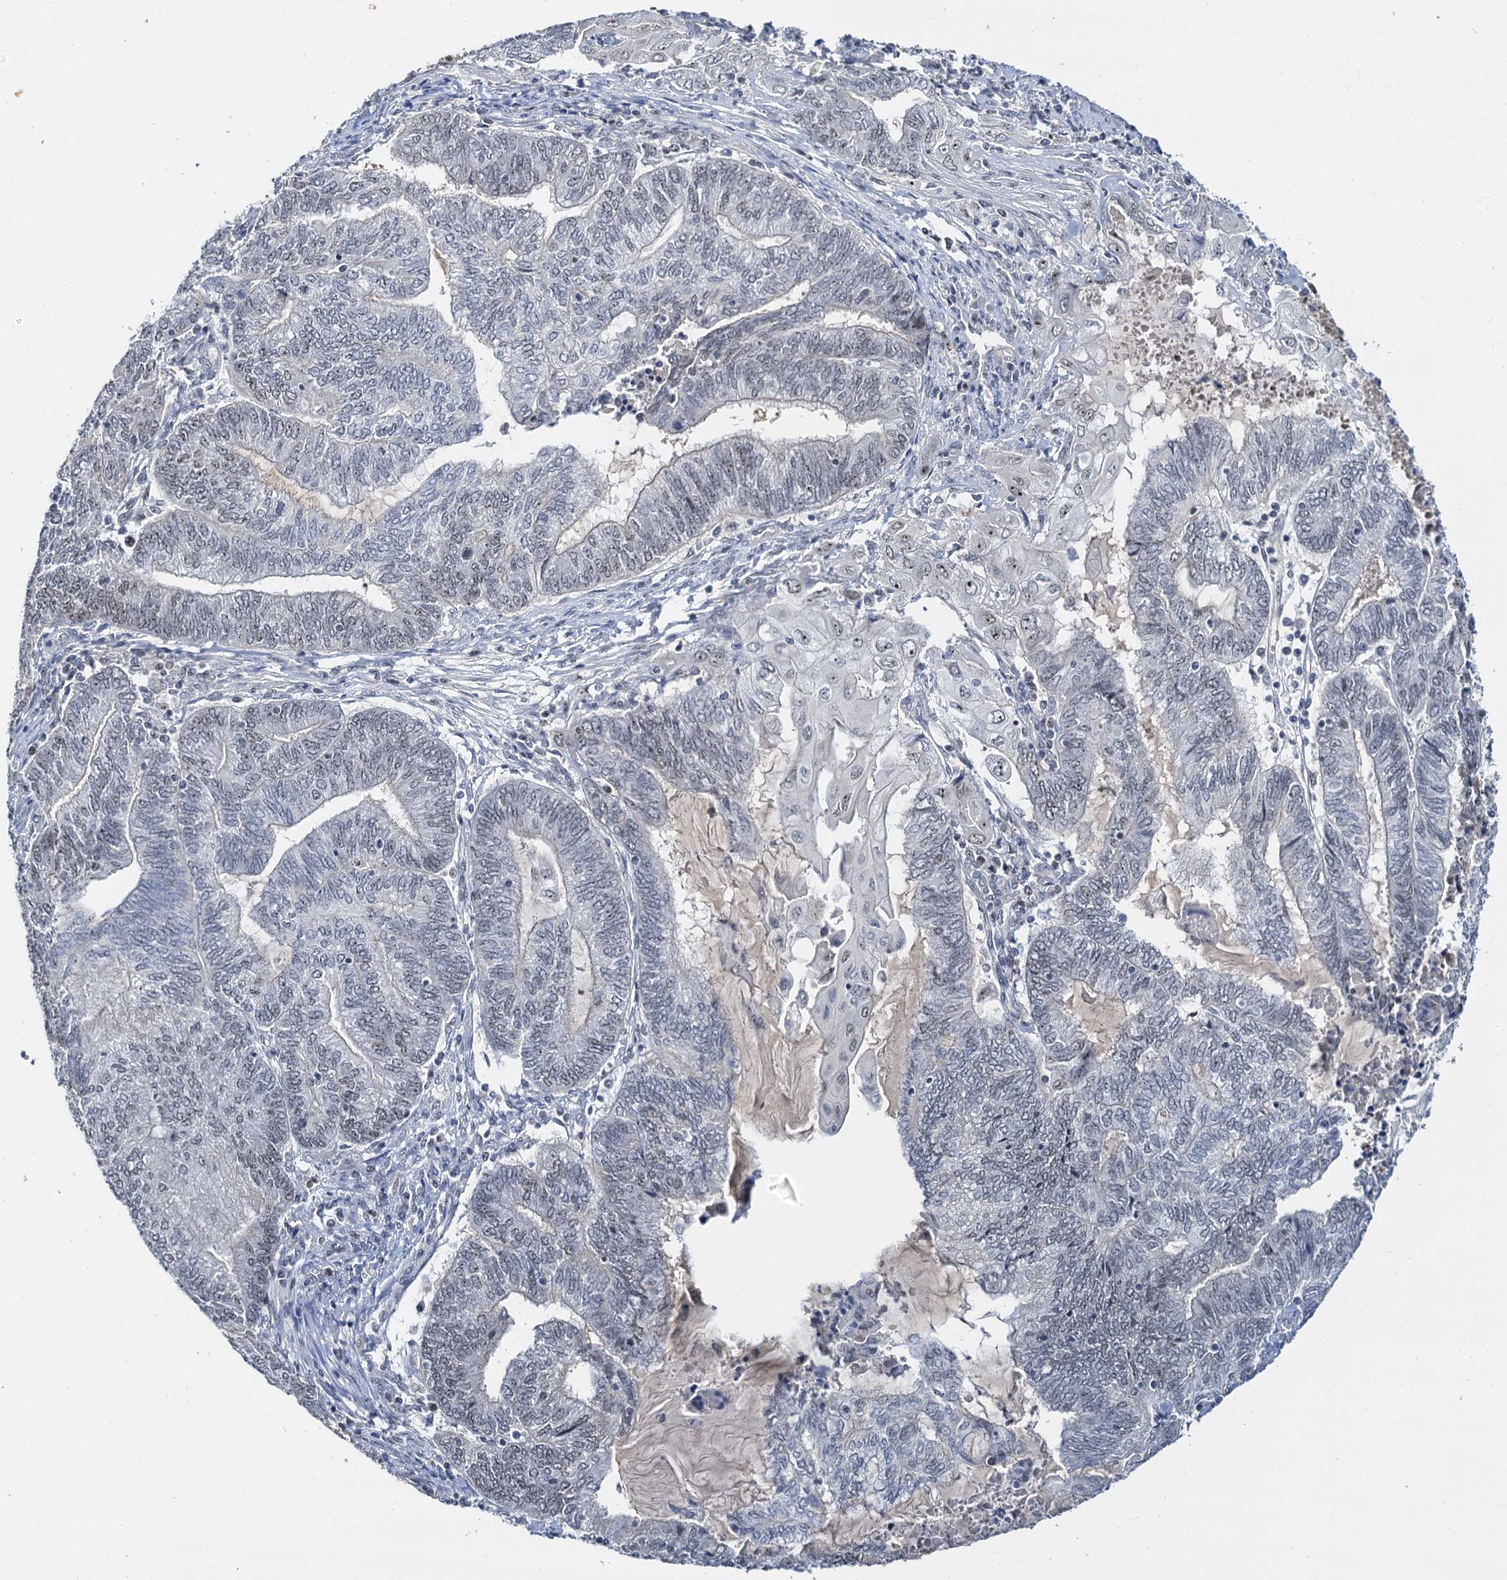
{"staining": {"intensity": "weak", "quantity": "<25%", "location": "nuclear"}, "tissue": "endometrial cancer", "cell_type": "Tumor cells", "image_type": "cancer", "snomed": [{"axis": "morphology", "description": "Adenocarcinoma, NOS"}, {"axis": "topography", "description": "Uterus"}, {"axis": "topography", "description": "Endometrium"}], "caption": "A micrograph of human endometrial adenocarcinoma is negative for staining in tumor cells.", "gene": "NOP2", "patient": {"sex": "female", "age": 70}}